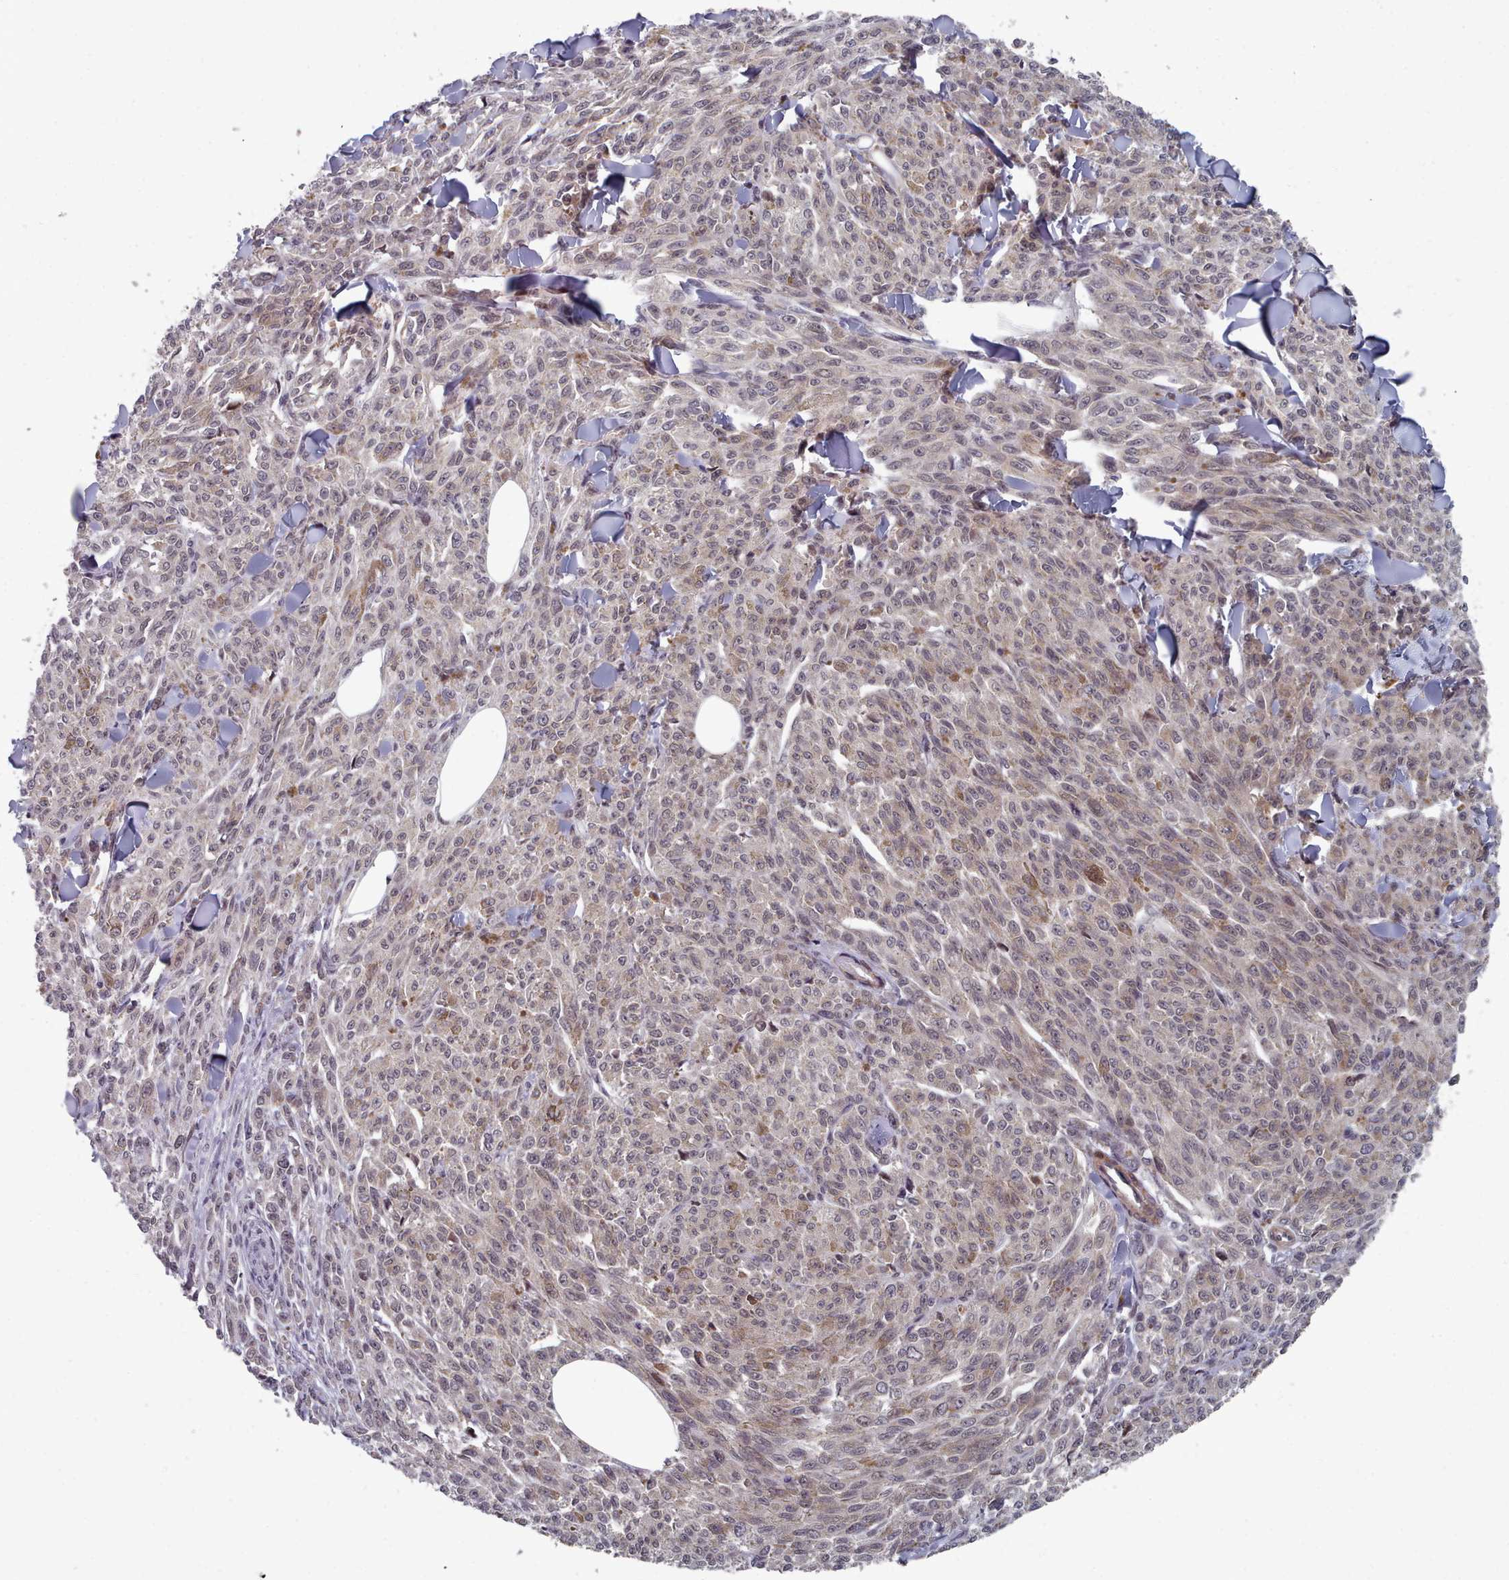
{"staining": {"intensity": "weak", "quantity": "<25%", "location": "cytoplasmic/membranous"}, "tissue": "melanoma", "cell_type": "Tumor cells", "image_type": "cancer", "snomed": [{"axis": "morphology", "description": "Malignant melanoma, NOS"}, {"axis": "topography", "description": "Skin"}], "caption": "Tumor cells are negative for brown protein staining in malignant melanoma.", "gene": "HYAL3", "patient": {"sex": "female", "age": 52}}